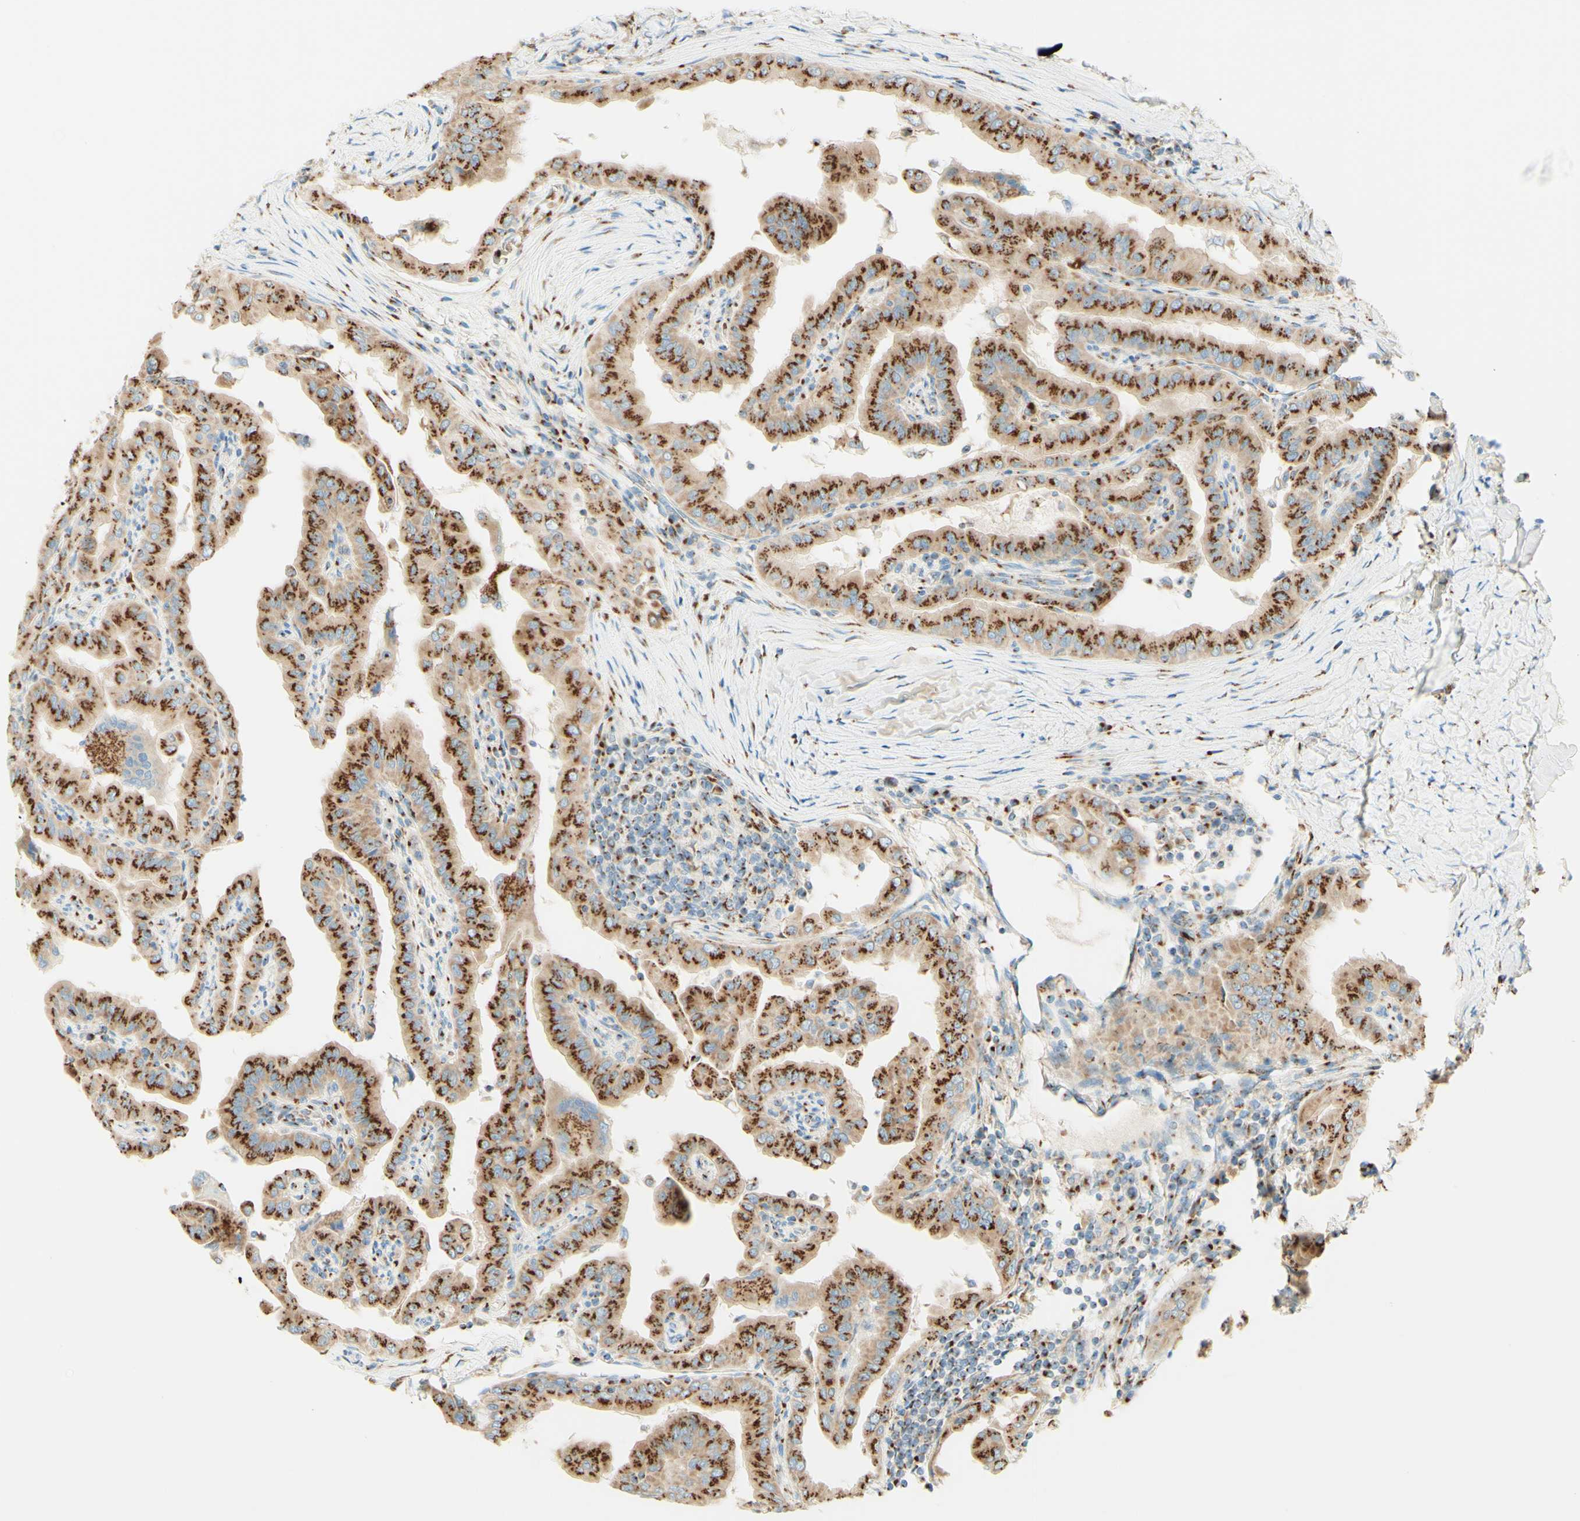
{"staining": {"intensity": "strong", "quantity": ">75%", "location": "cytoplasmic/membranous"}, "tissue": "thyroid cancer", "cell_type": "Tumor cells", "image_type": "cancer", "snomed": [{"axis": "morphology", "description": "Papillary adenocarcinoma, NOS"}, {"axis": "topography", "description": "Thyroid gland"}], "caption": "A high-resolution micrograph shows IHC staining of thyroid cancer, which shows strong cytoplasmic/membranous positivity in about >75% of tumor cells.", "gene": "GOLGB1", "patient": {"sex": "male", "age": 33}}